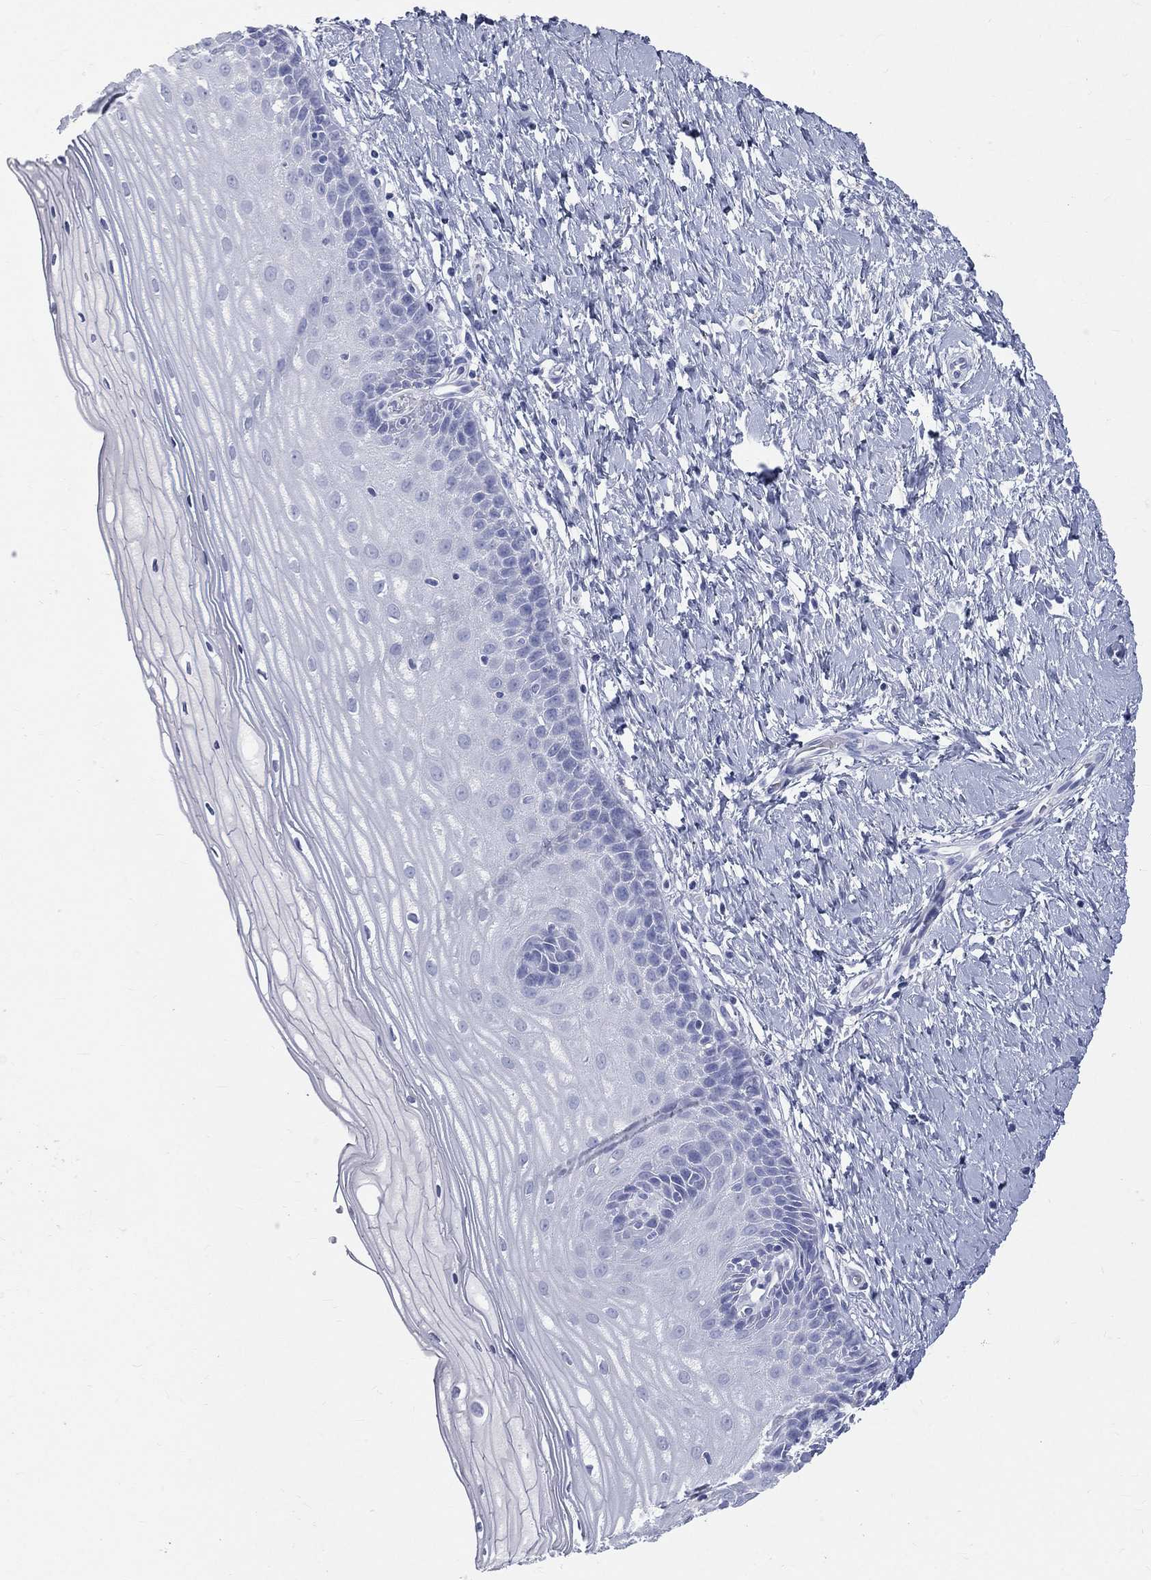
{"staining": {"intensity": "negative", "quantity": "none", "location": "none"}, "tissue": "cervix", "cell_type": "Glandular cells", "image_type": "normal", "snomed": [{"axis": "morphology", "description": "Normal tissue, NOS"}, {"axis": "topography", "description": "Cervix"}], "caption": "This is an immunohistochemistry micrograph of benign cervix. There is no expression in glandular cells.", "gene": "HP", "patient": {"sex": "female", "age": 37}}